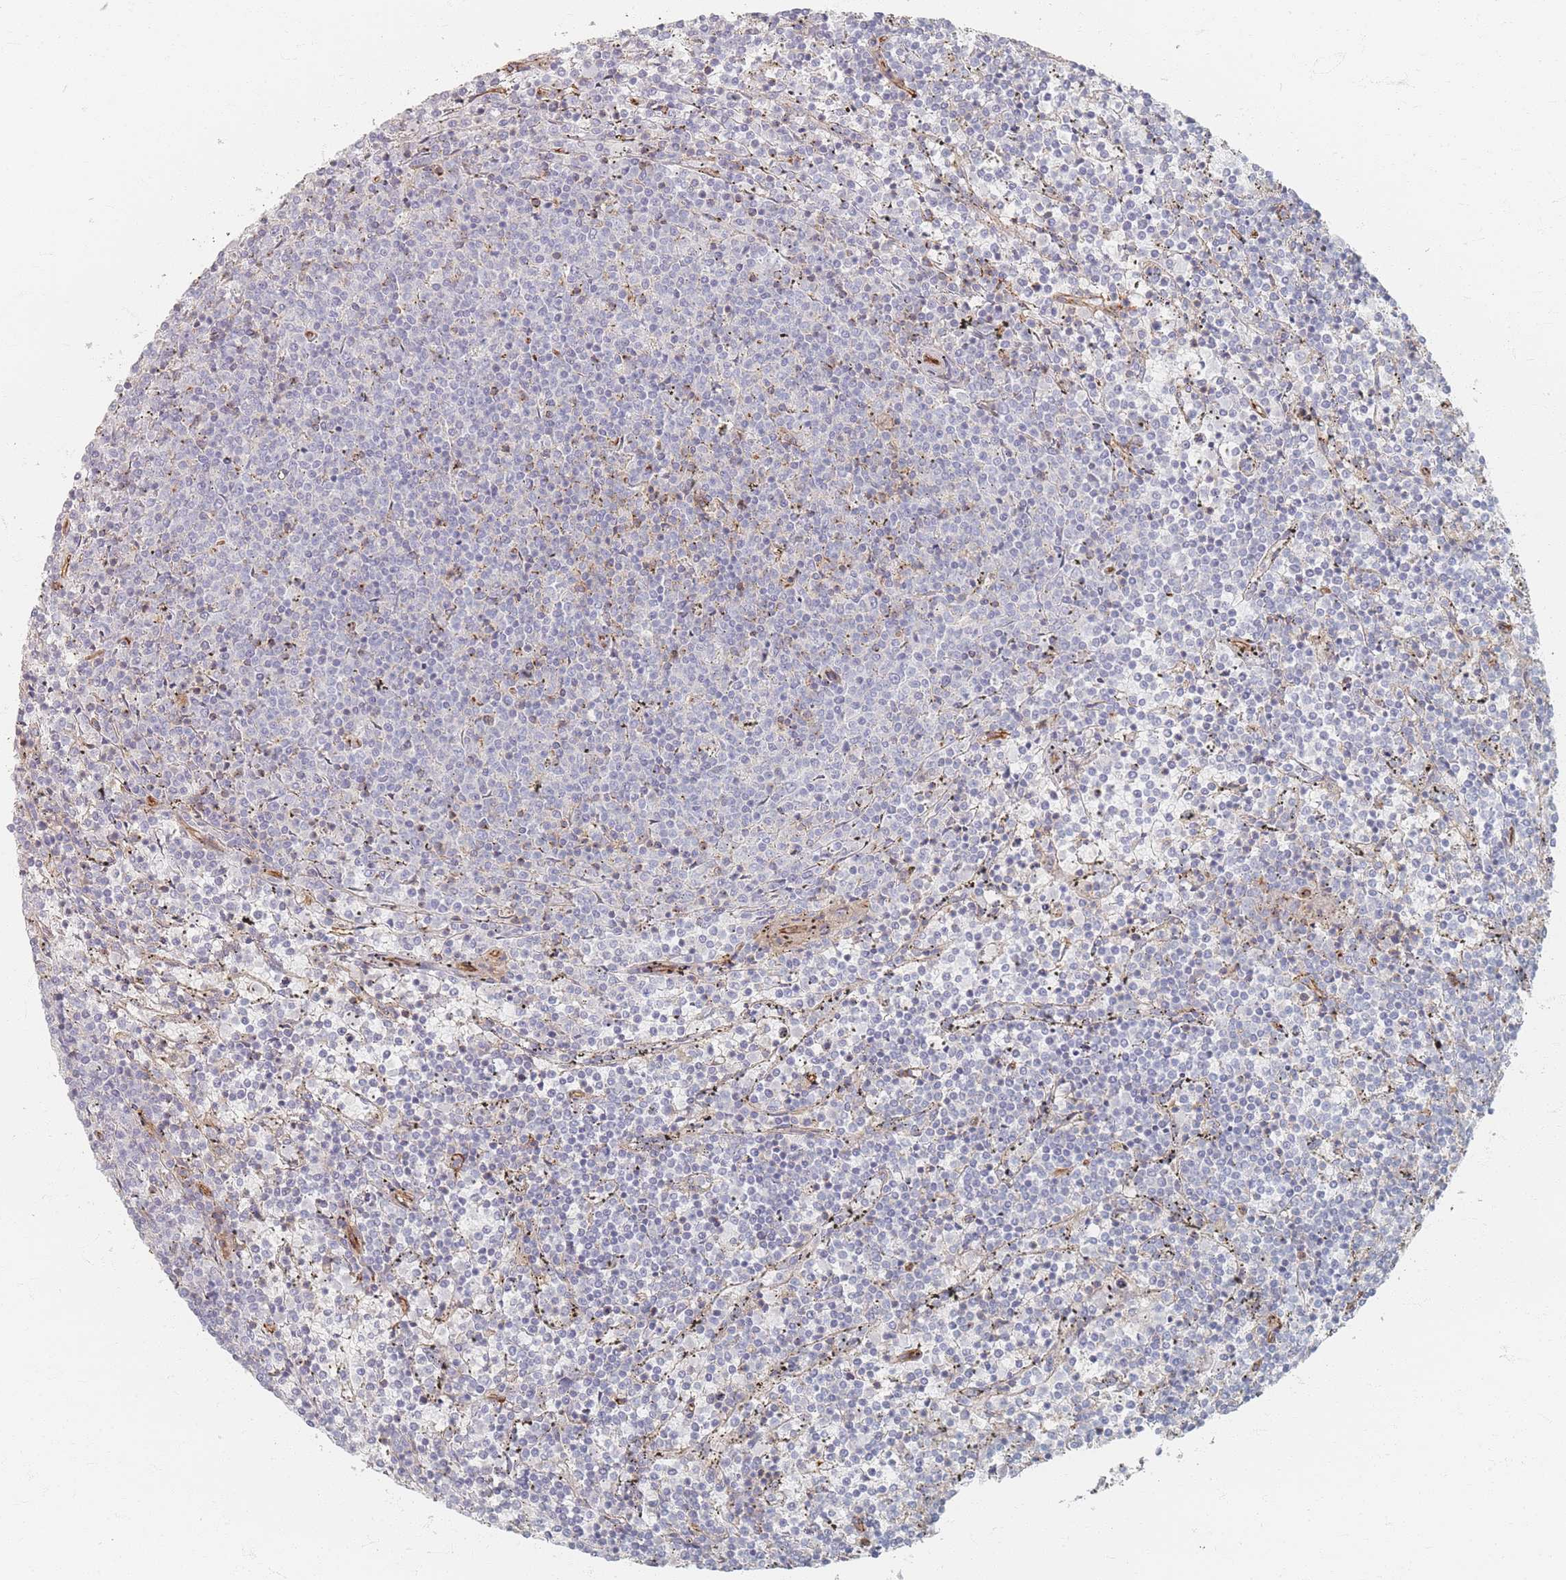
{"staining": {"intensity": "negative", "quantity": "none", "location": "none"}, "tissue": "lymphoma", "cell_type": "Tumor cells", "image_type": "cancer", "snomed": [{"axis": "morphology", "description": "Malignant lymphoma, non-Hodgkin's type, Low grade"}, {"axis": "topography", "description": "Spleen"}], "caption": "High magnification brightfield microscopy of low-grade malignant lymphoma, non-Hodgkin's type stained with DAB (brown) and counterstained with hematoxylin (blue): tumor cells show no significant staining. The staining is performed using DAB brown chromogen with nuclei counter-stained in using hematoxylin.", "gene": "GNB1", "patient": {"sex": "female", "age": 50}}